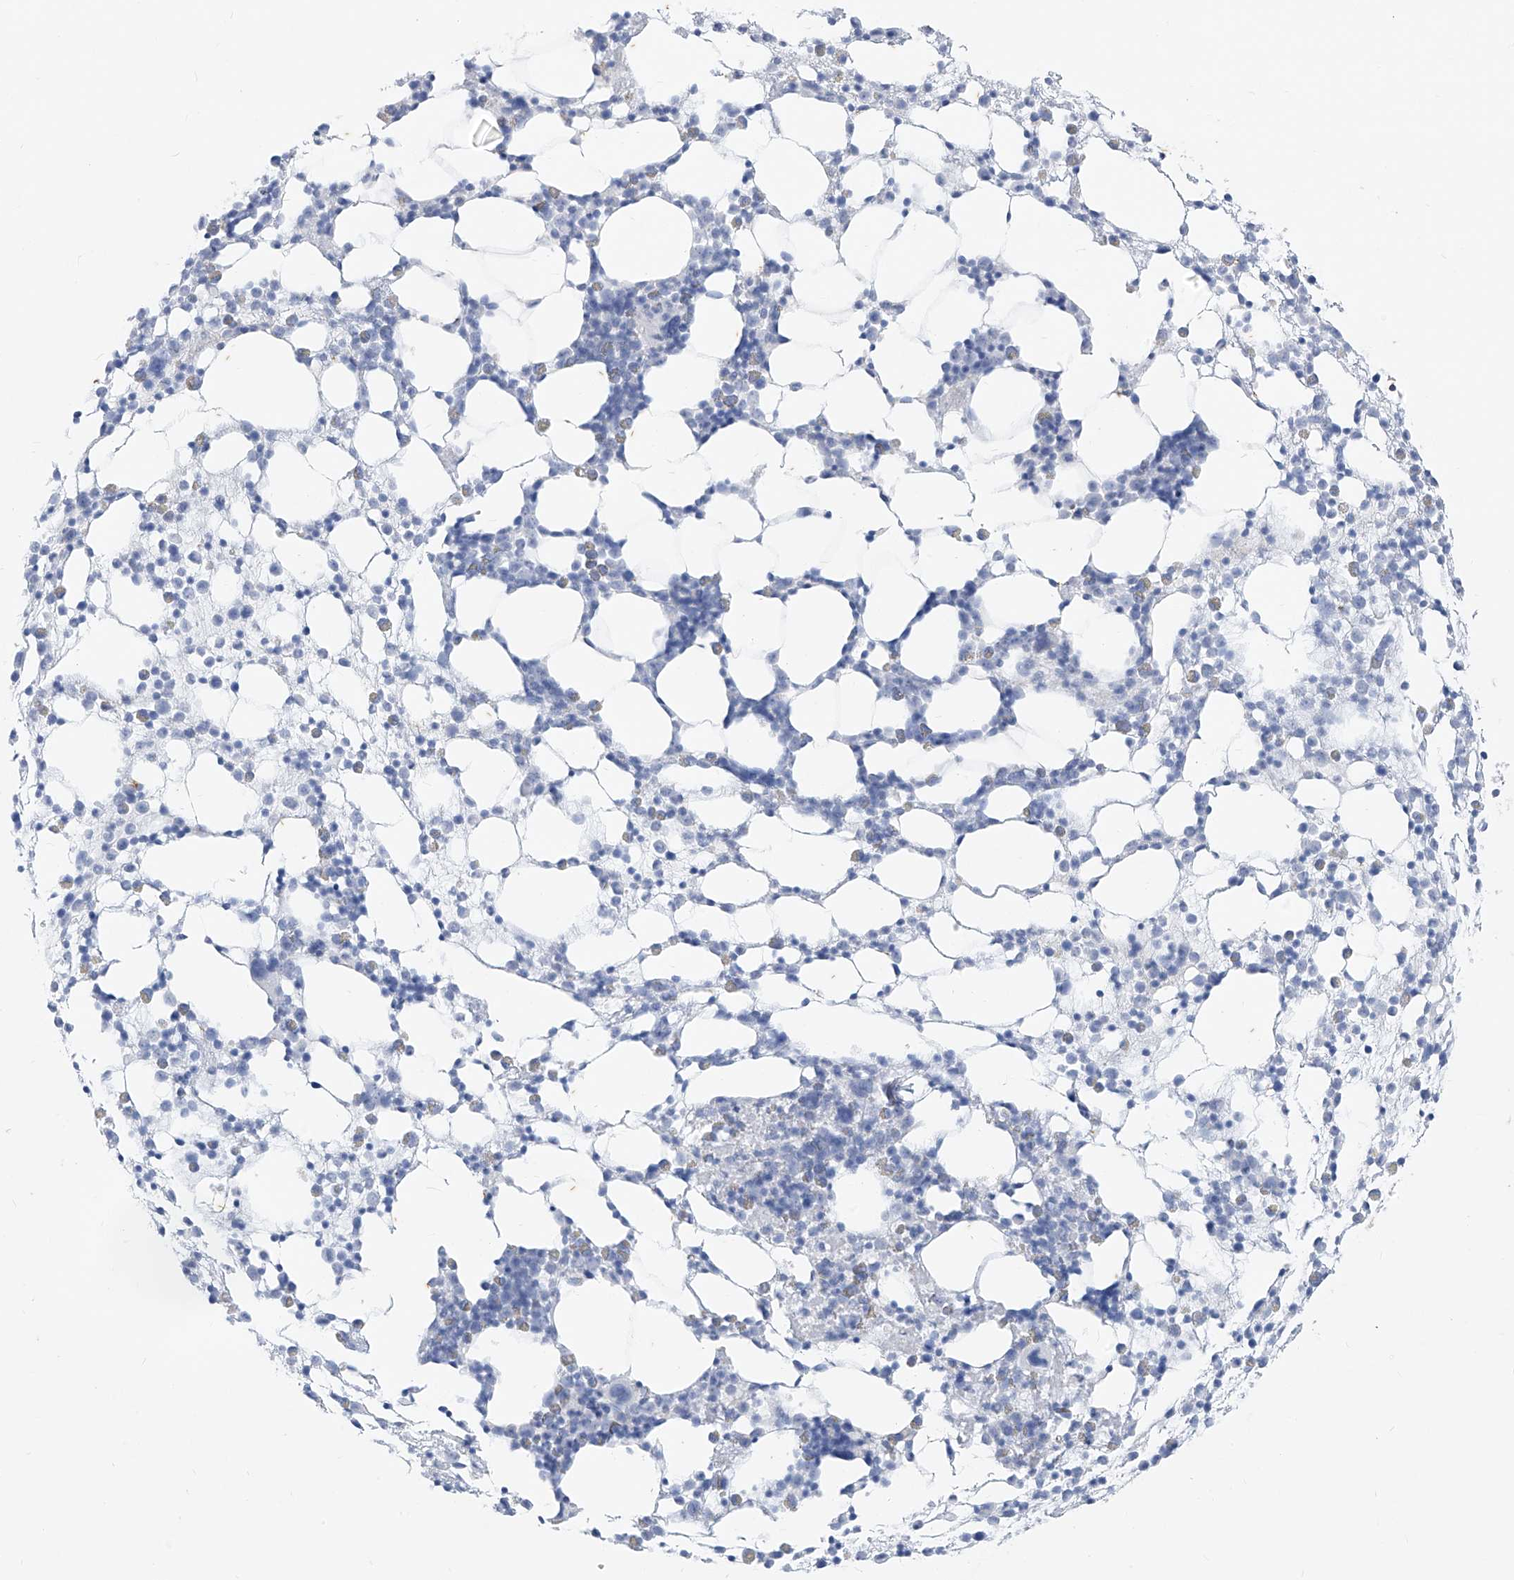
{"staining": {"intensity": "negative", "quantity": "none", "location": "none"}, "tissue": "bone marrow", "cell_type": "Hematopoietic cells", "image_type": "normal", "snomed": [{"axis": "morphology", "description": "Normal tissue, NOS"}, {"axis": "topography", "description": "Bone marrow"}], "caption": "IHC of unremarkable human bone marrow displays no positivity in hematopoietic cells. (Stains: DAB immunohistochemistry with hematoxylin counter stain, Microscopy: brightfield microscopy at high magnification).", "gene": "CX3CR1", "patient": {"sex": "female", "age": 57}}